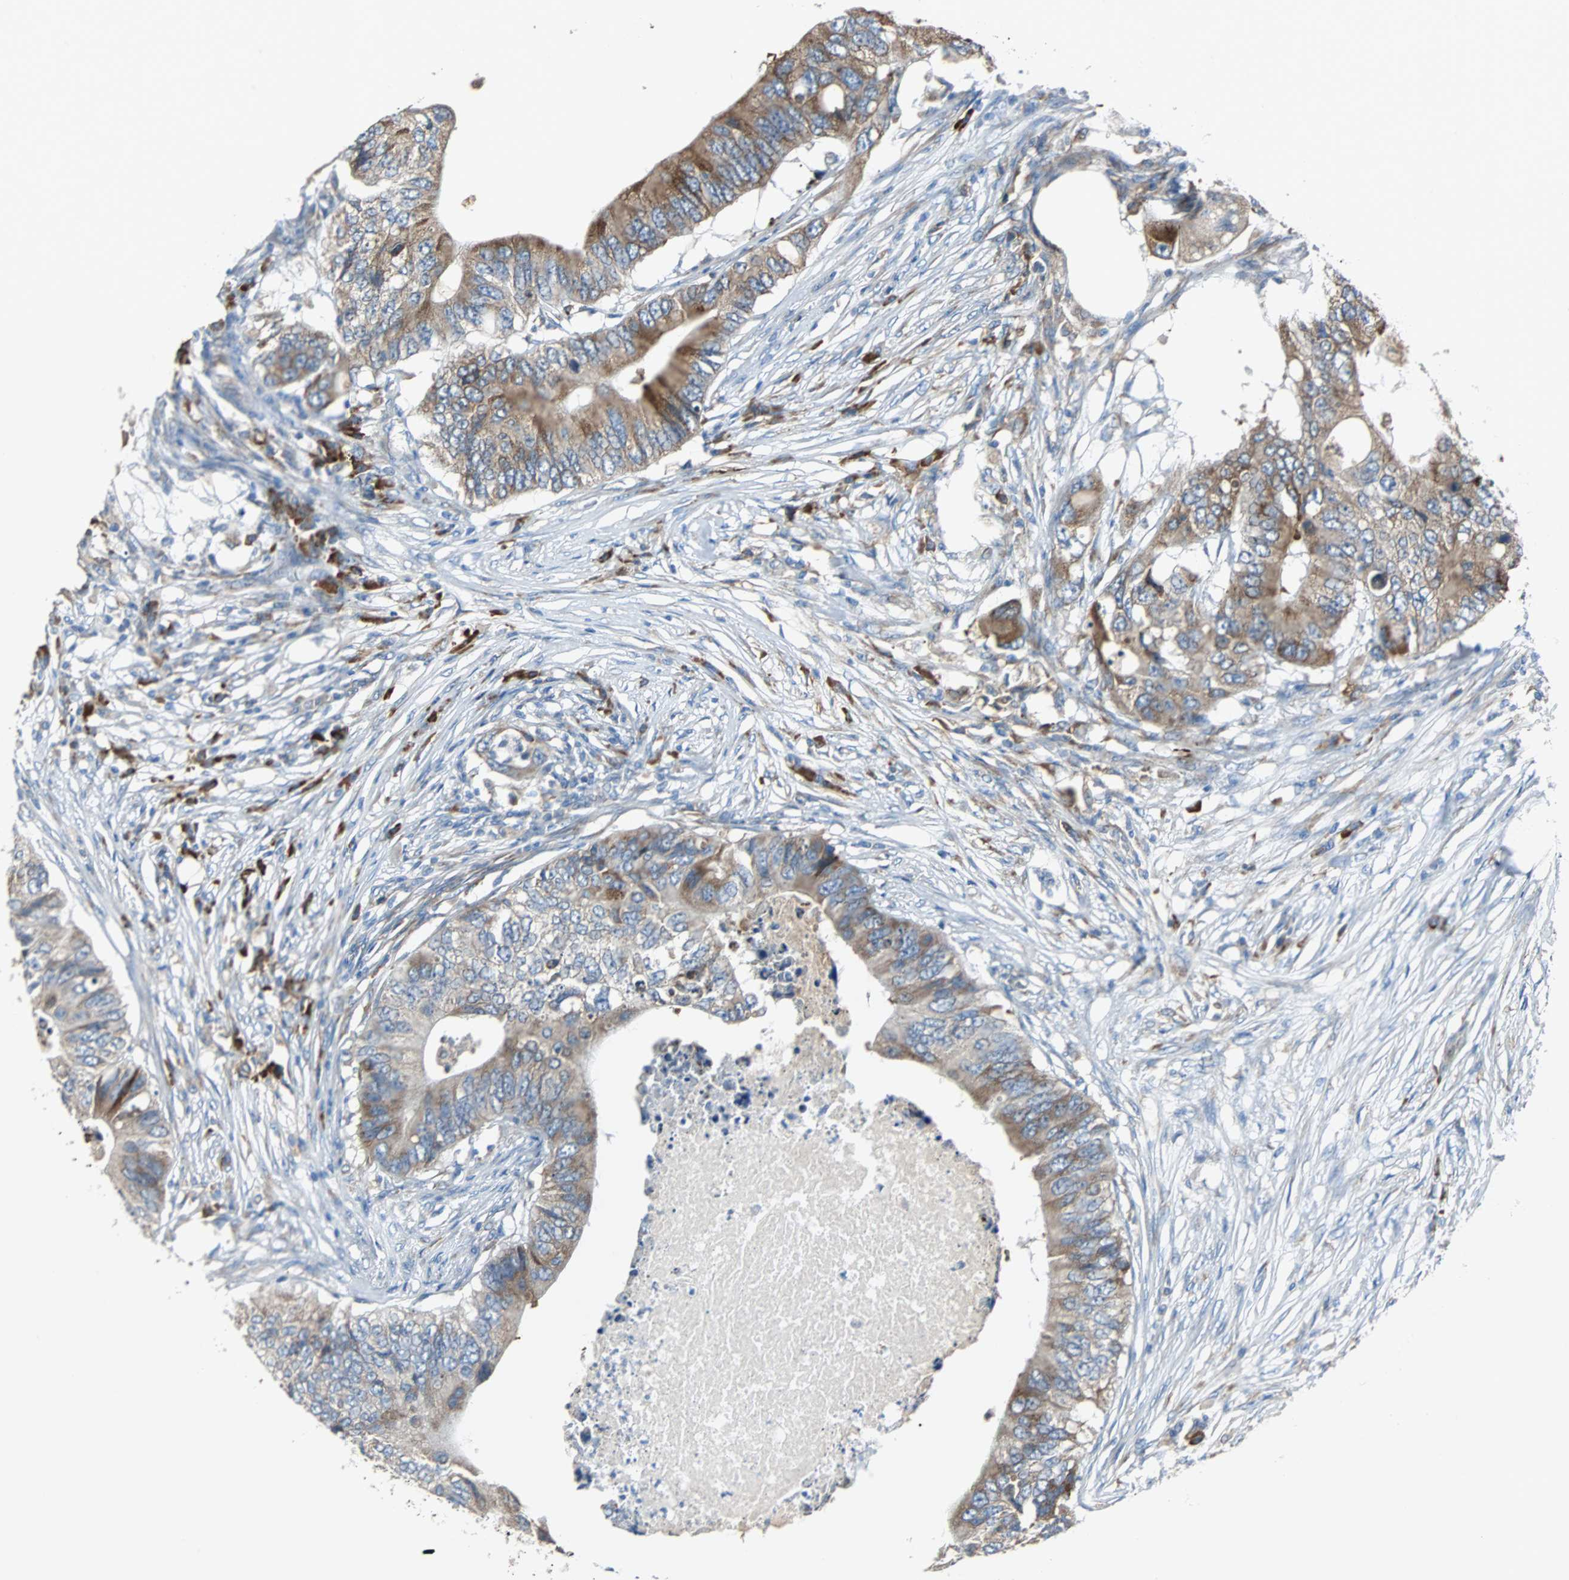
{"staining": {"intensity": "moderate", "quantity": "25%-75%", "location": "cytoplasmic/membranous"}, "tissue": "colorectal cancer", "cell_type": "Tumor cells", "image_type": "cancer", "snomed": [{"axis": "morphology", "description": "Adenocarcinoma, NOS"}, {"axis": "topography", "description": "Colon"}], "caption": "DAB immunohistochemical staining of human colorectal cancer exhibits moderate cytoplasmic/membranous protein positivity in approximately 25%-75% of tumor cells.", "gene": "PDIA4", "patient": {"sex": "male", "age": 71}}